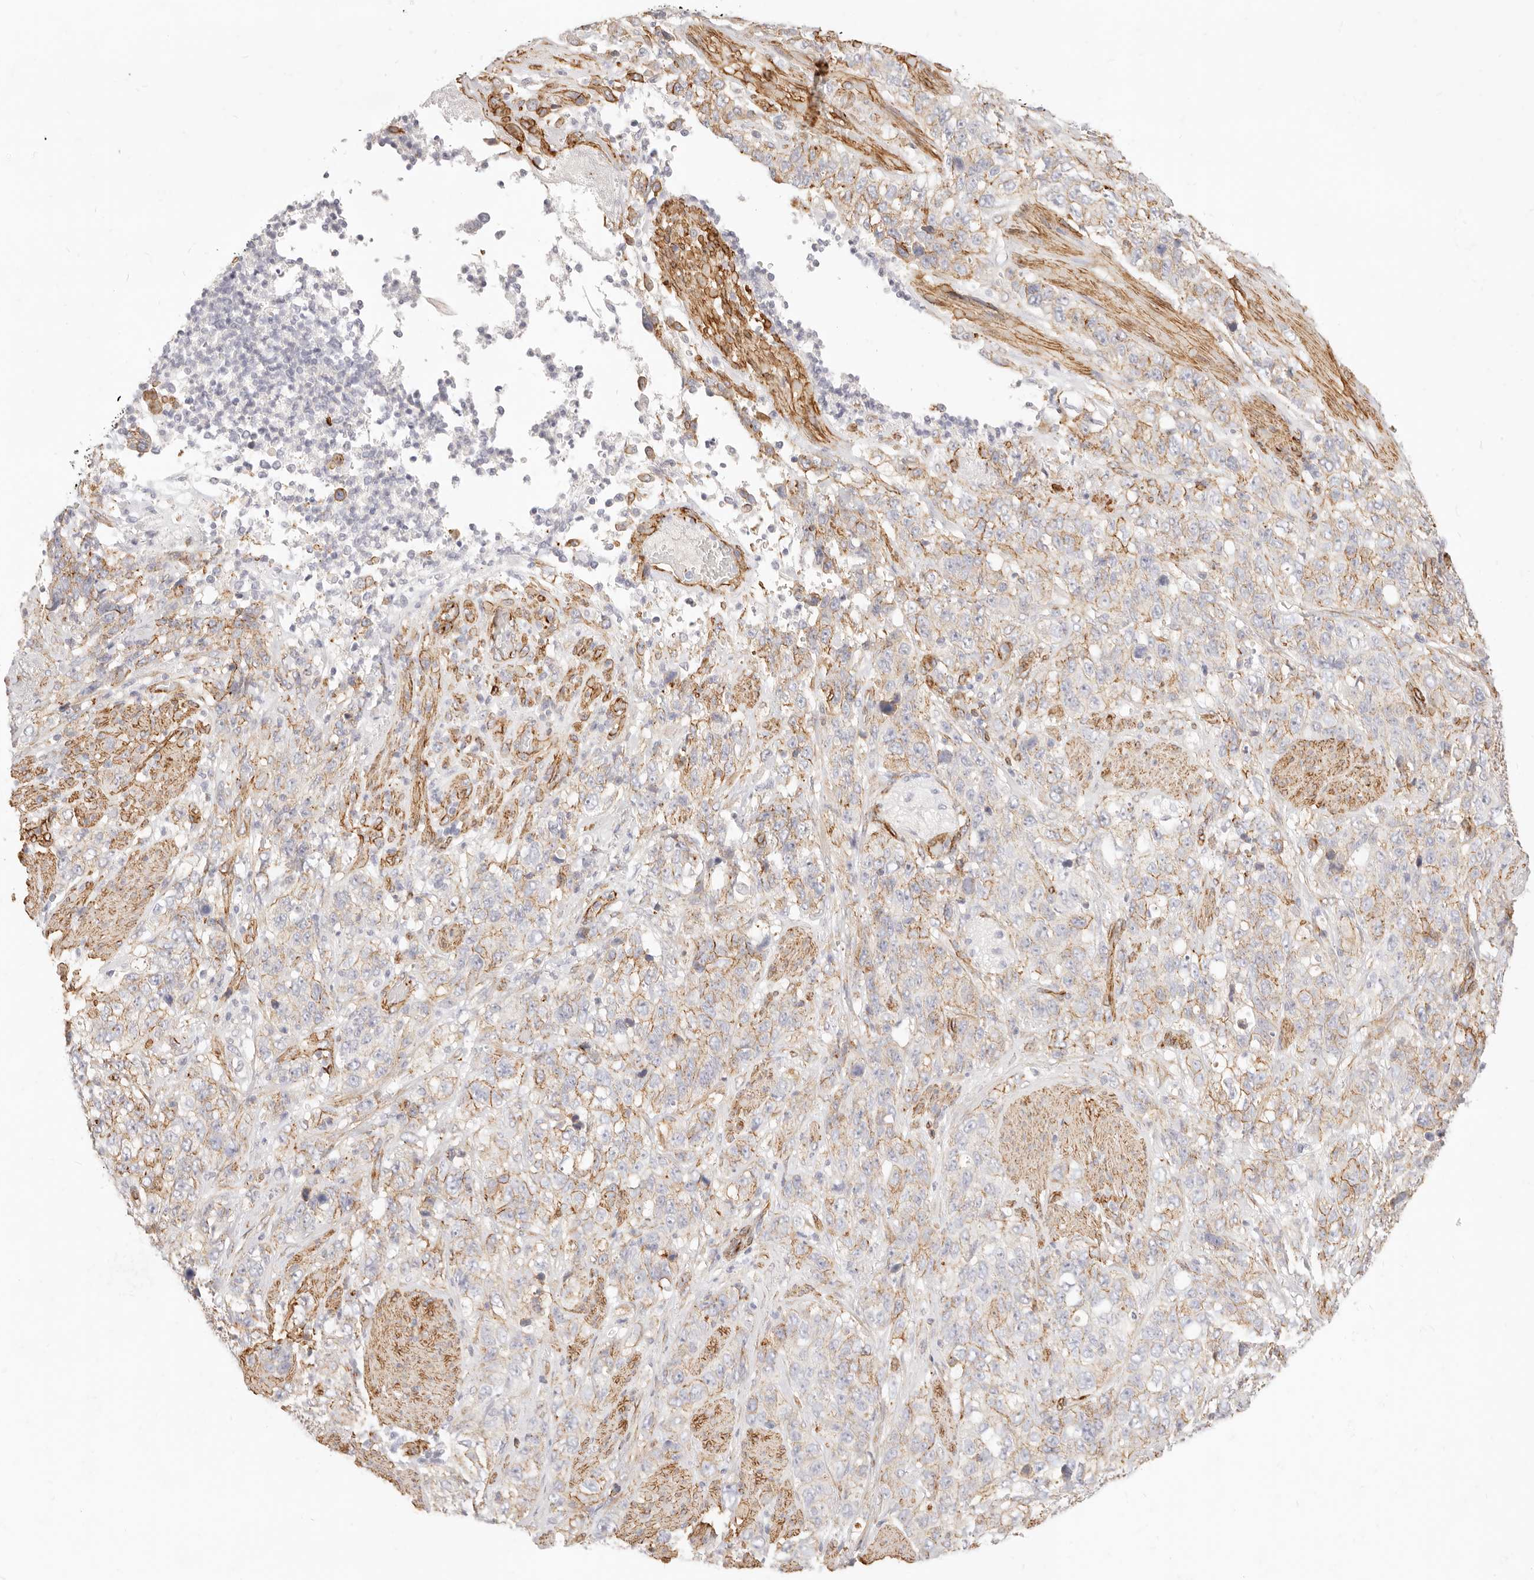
{"staining": {"intensity": "moderate", "quantity": "<25%", "location": "cytoplasmic/membranous"}, "tissue": "stomach cancer", "cell_type": "Tumor cells", "image_type": "cancer", "snomed": [{"axis": "morphology", "description": "Adenocarcinoma, NOS"}, {"axis": "topography", "description": "Stomach"}], "caption": "An image of human stomach cancer (adenocarcinoma) stained for a protein displays moderate cytoplasmic/membranous brown staining in tumor cells.", "gene": "NUS1", "patient": {"sex": "male", "age": 48}}